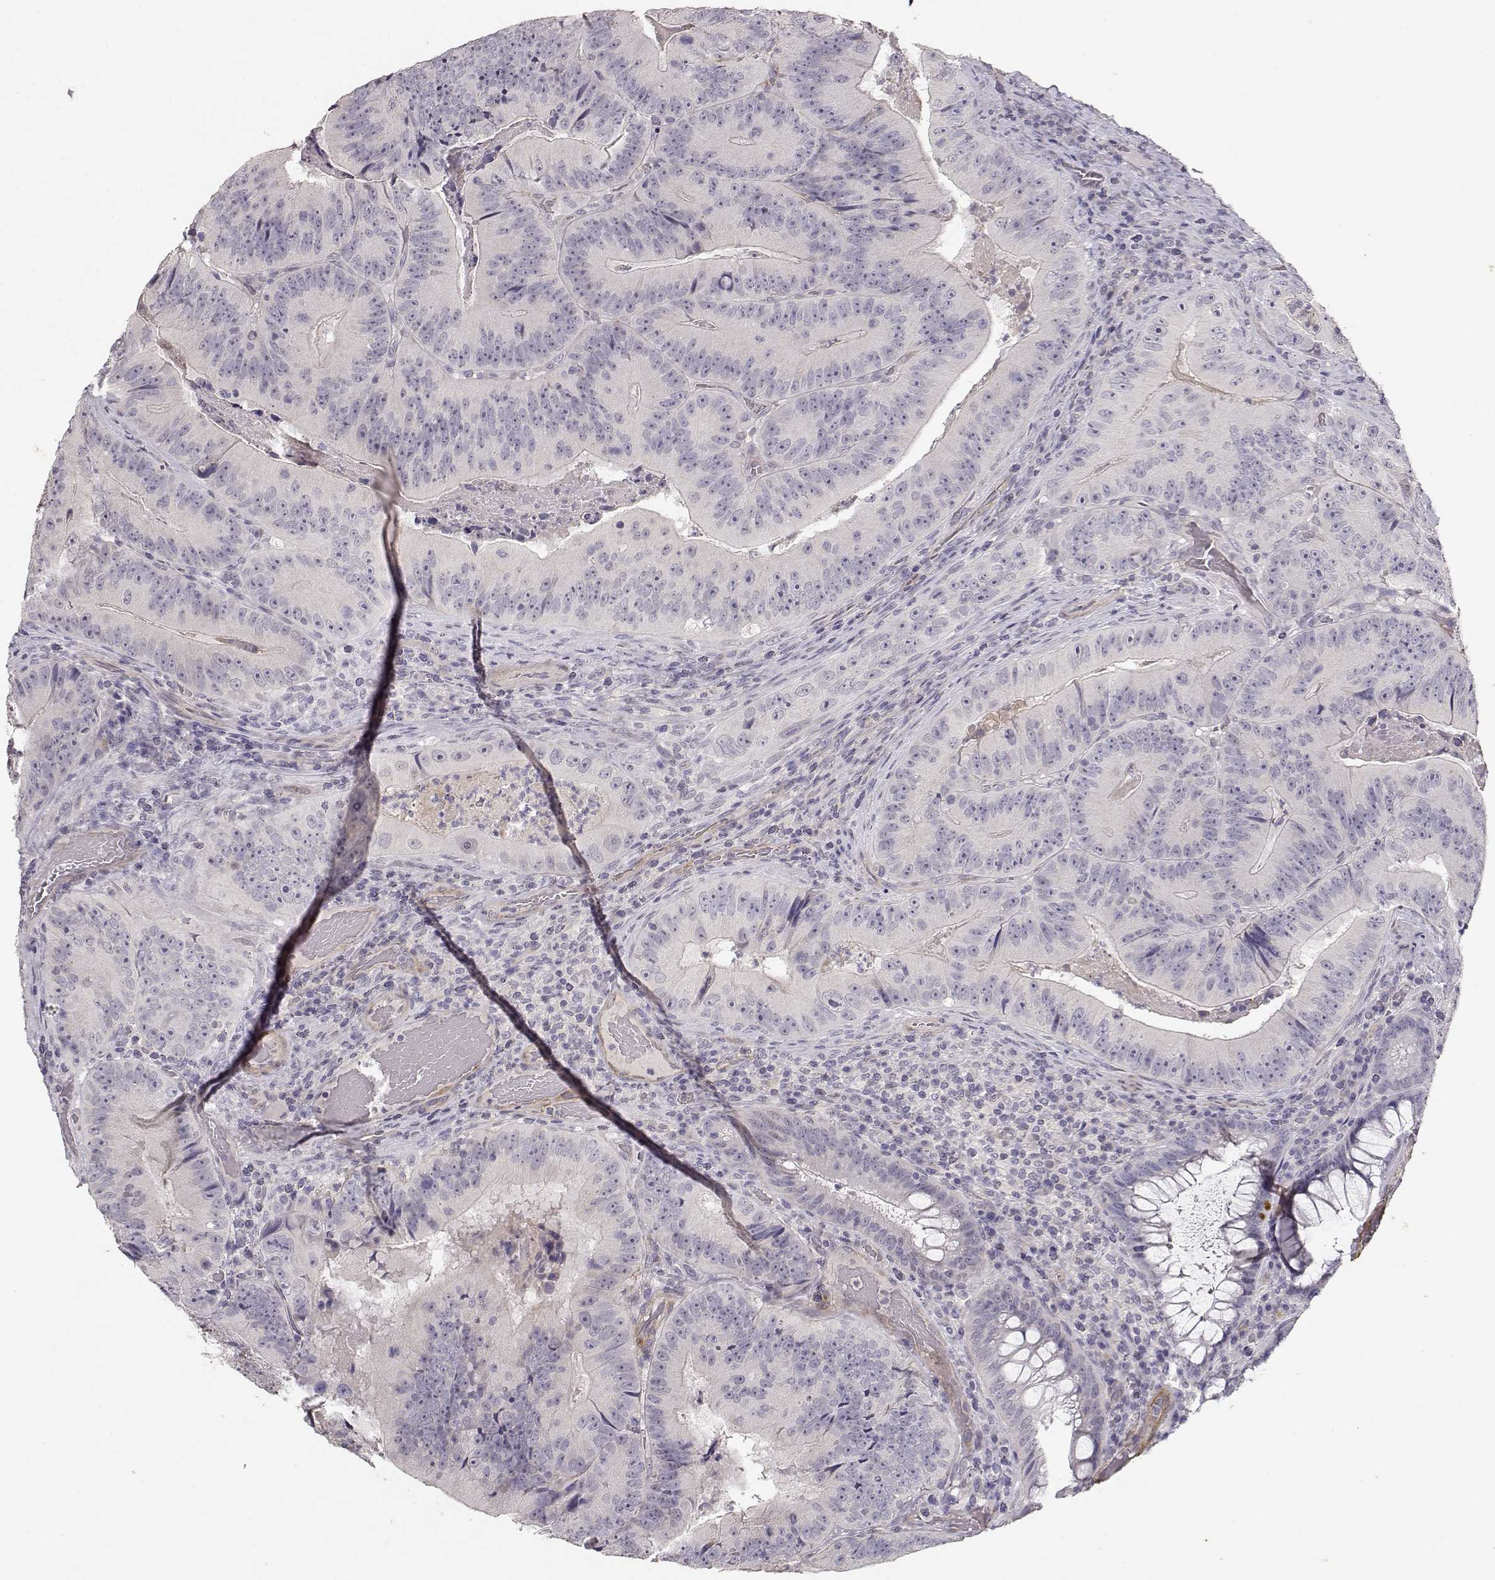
{"staining": {"intensity": "negative", "quantity": "none", "location": "none"}, "tissue": "colorectal cancer", "cell_type": "Tumor cells", "image_type": "cancer", "snomed": [{"axis": "morphology", "description": "Adenocarcinoma, NOS"}, {"axis": "topography", "description": "Colon"}], "caption": "A histopathology image of colorectal cancer stained for a protein demonstrates no brown staining in tumor cells. (DAB immunohistochemistry (IHC) with hematoxylin counter stain).", "gene": "LAMA5", "patient": {"sex": "female", "age": 86}}